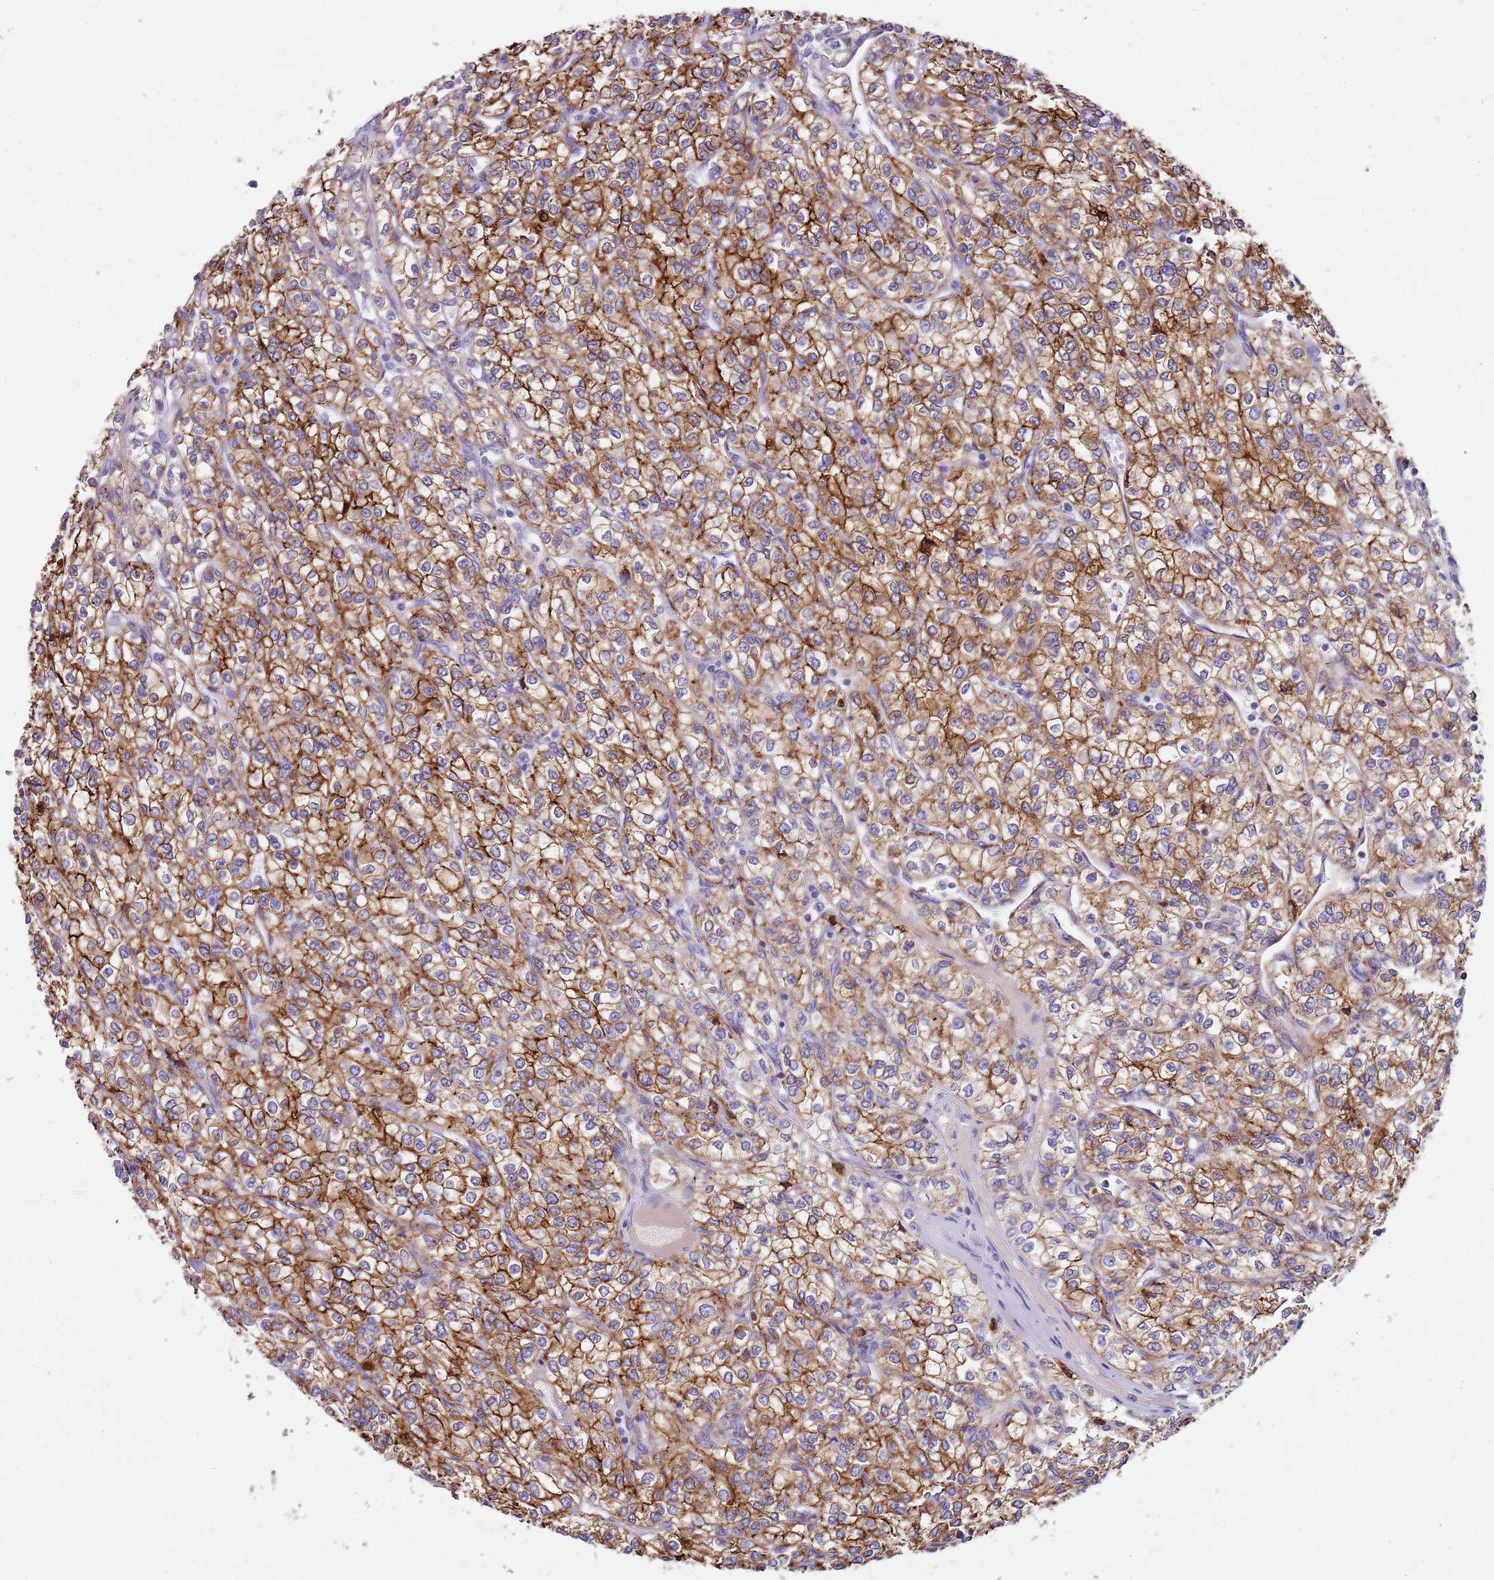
{"staining": {"intensity": "strong", "quantity": ">75%", "location": "cytoplasmic/membranous"}, "tissue": "renal cancer", "cell_type": "Tumor cells", "image_type": "cancer", "snomed": [{"axis": "morphology", "description": "Adenocarcinoma, NOS"}, {"axis": "topography", "description": "Kidney"}], "caption": "Immunohistochemical staining of human renal cancer shows high levels of strong cytoplasmic/membranous expression in approximately >75% of tumor cells. The staining was performed using DAB, with brown indicating positive protein expression. Nuclei are stained blue with hematoxylin.", "gene": "C2CD3", "patient": {"sex": "male", "age": 80}}